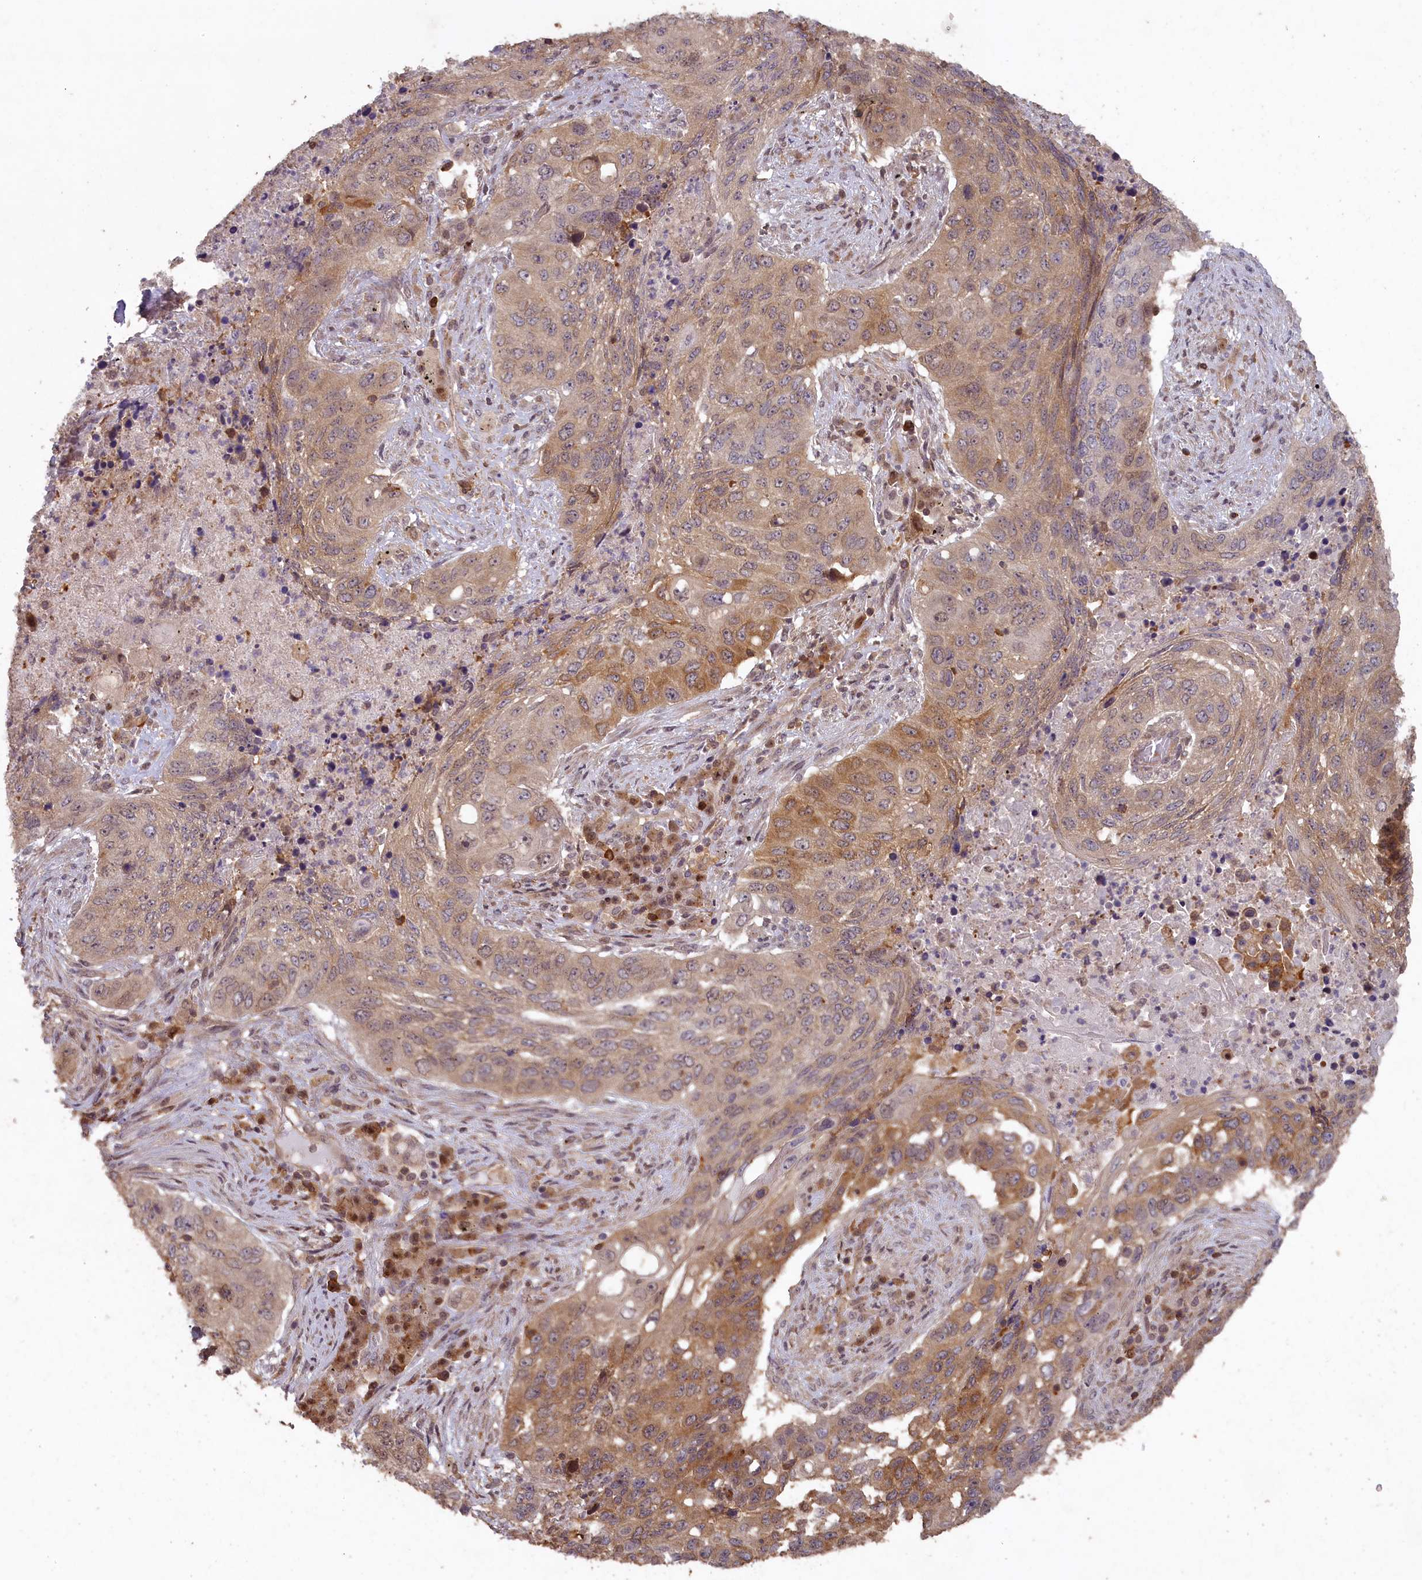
{"staining": {"intensity": "moderate", "quantity": "<25%", "location": "cytoplasmic/membranous"}, "tissue": "lung cancer", "cell_type": "Tumor cells", "image_type": "cancer", "snomed": [{"axis": "morphology", "description": "Squamous cell carcinoma, NOS"}, {"axis": "topography", "description": "Lung"}], "caption": "This micrograph demonstrates IHC staining of lung squamous cell carcinoma, with low moderate cytoplasmic/membranous staining in about <25% of tumor cells.", "gene": "MADD", "patient": {"sex": "female", "age": 63}}